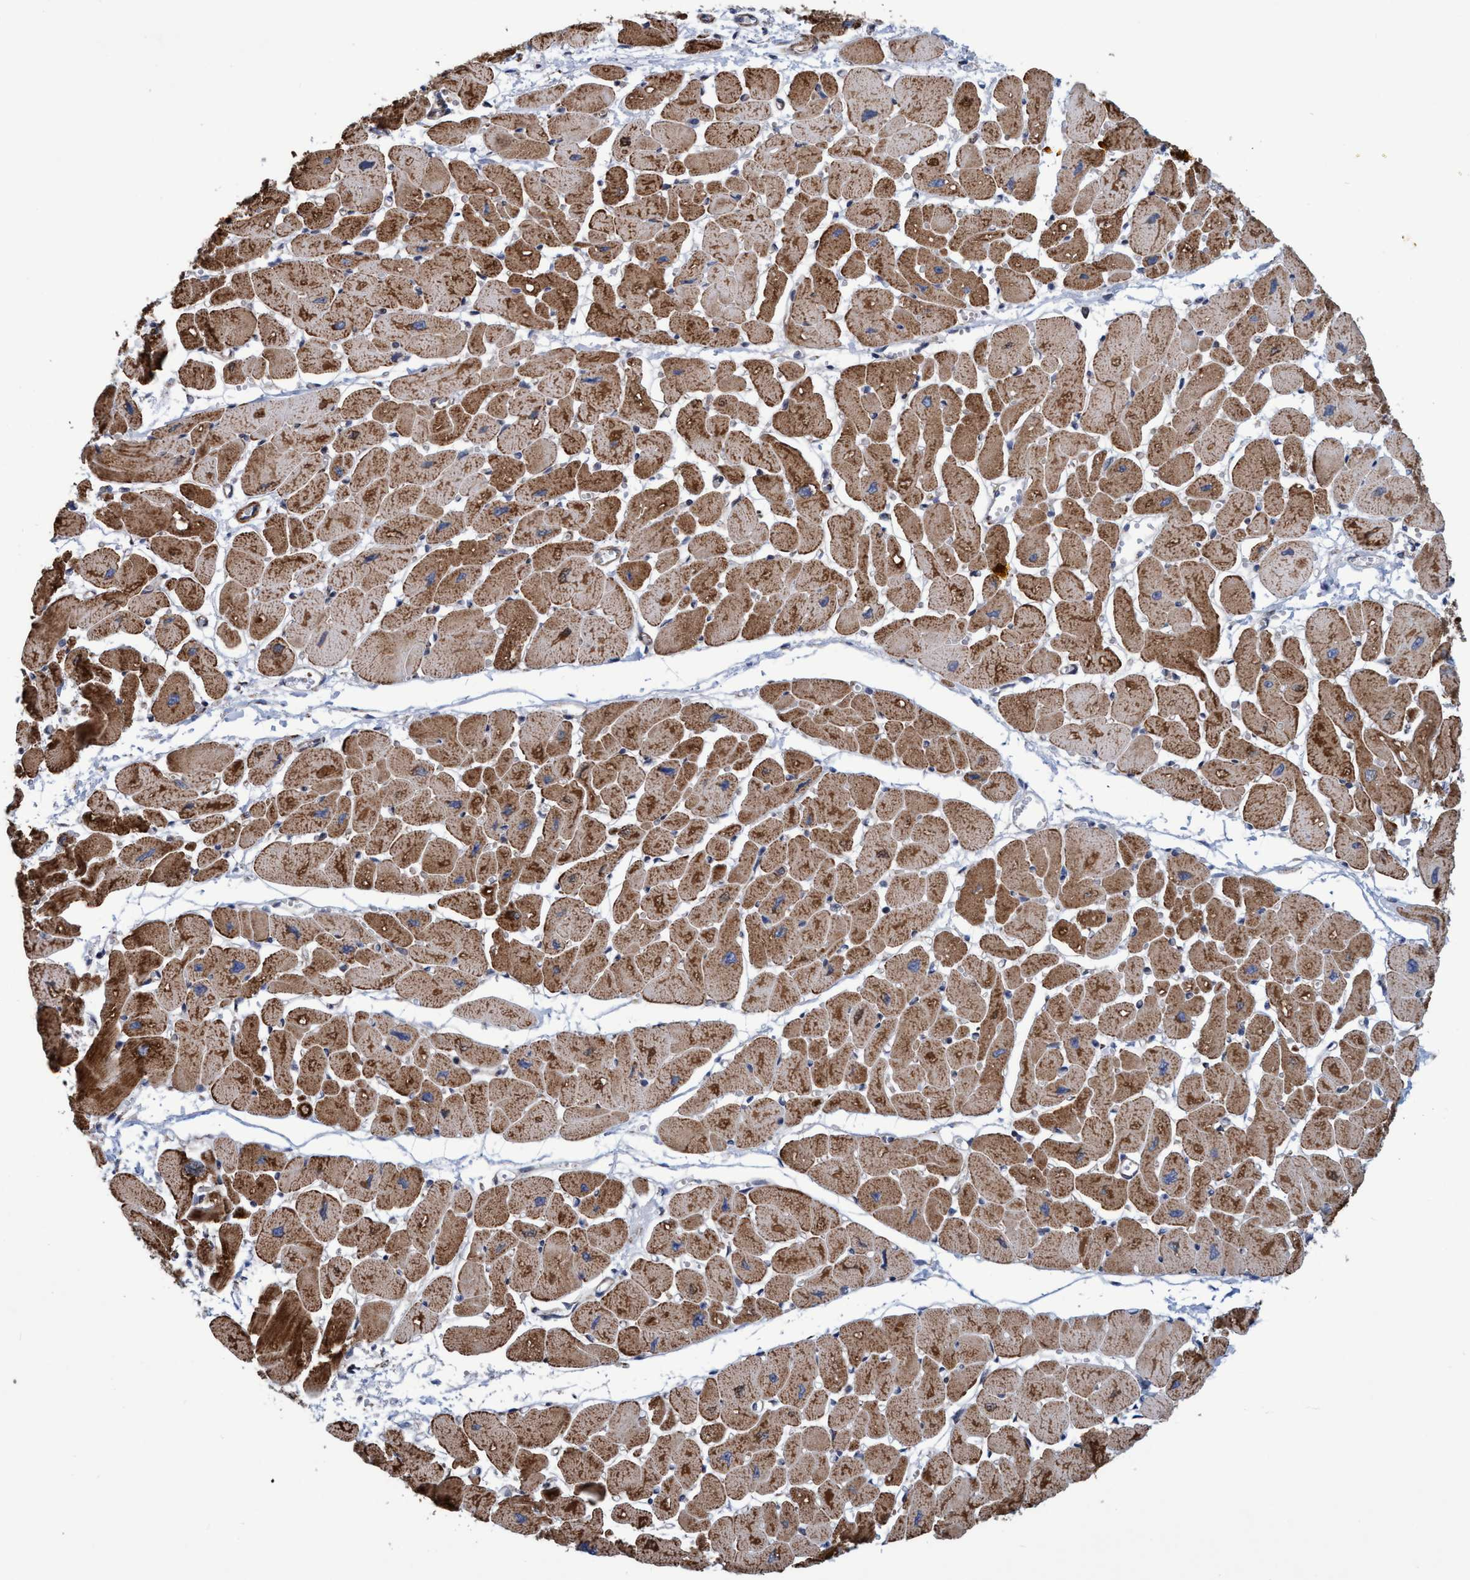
{"staining": {"intensity": "moderate", "quantity": ">75%", "location": "cytoplasmic/membranous"}, "tissue": "heart muscle", "cell_type": "Cardiomyocytes", "image_type": "normal", "snomed": [{"axis": "morphology", "description": "Normal tissue, NOS"}, {"axis": "topography", "description": "Heart"}], "caption": "Immunohistochemical staining of normal human heart muscle shows moderate cytoplasmic/membranous protein positivity in approximately >75% of cardiomyocytes. The protein is shown in brown color, while the nuclei are stained blue.", "gene": "POLR1F", "patient": {"sex": "female", "age": 54}}